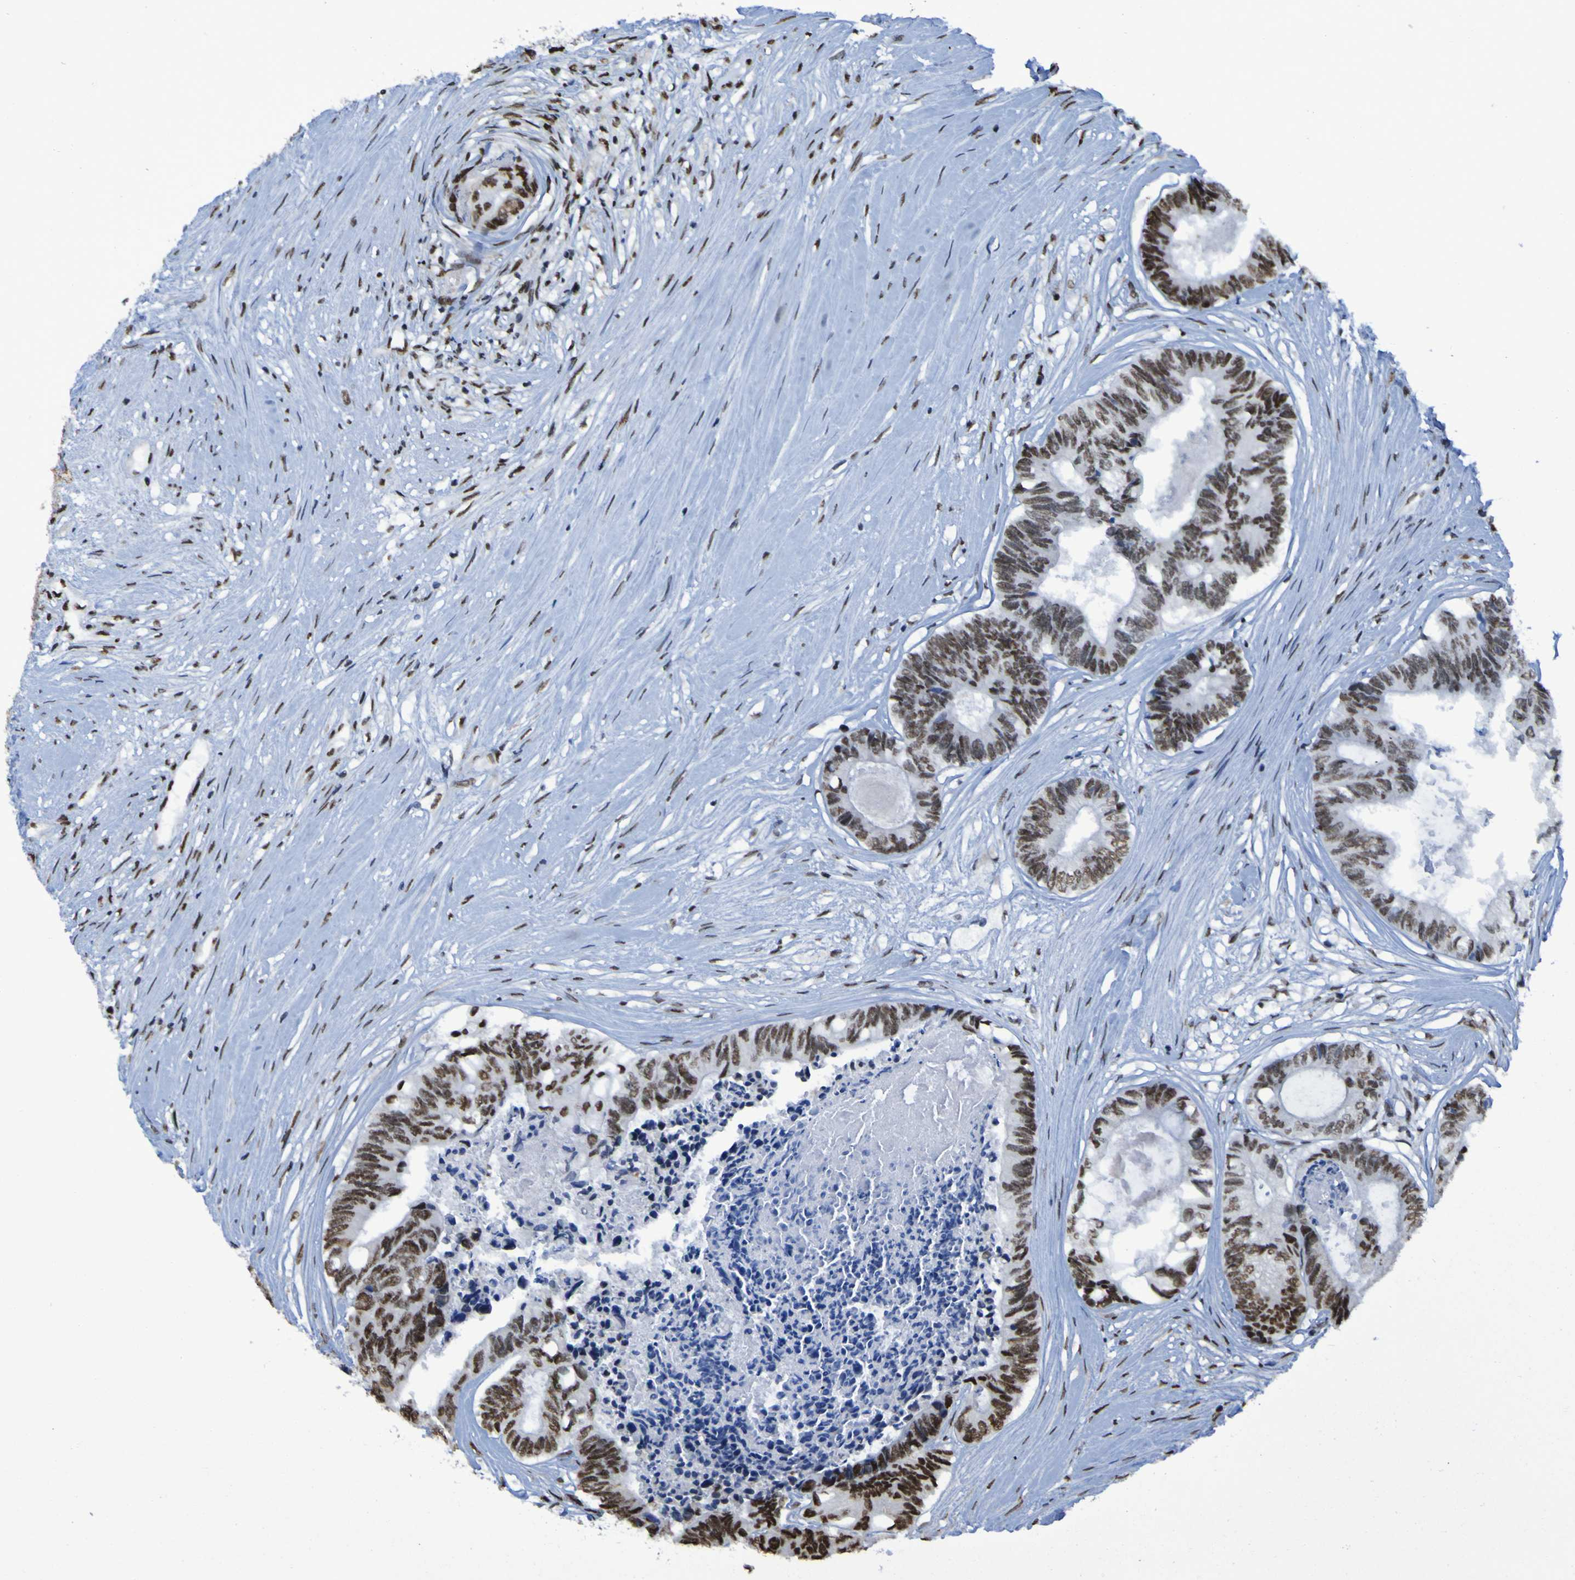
{"staining": {"intensity": "strong", "quantity": ">75%", "location": "nuclear"}, "tissue": "colorectal cancer", "cell_type": "Tumor cells", "image_type": "cancer", "snomed": [{"axis": "morphology", "description": "Adenocarcinoma, NOS"}, {"axis": "topography", "description": "Rectum"}], "caption": "Immunohistochemical staining of adenocarcinoma (colorectal) demonstrates high levels of strong nuclear expression in about >75% of tumor cells. (DAB (3,3'-diaminobenzidine) IHC, brown staining for protein, blue staining for nuclei).", "gene": "HNRNPR", "patient": {"sex": "male", "age": 63}}